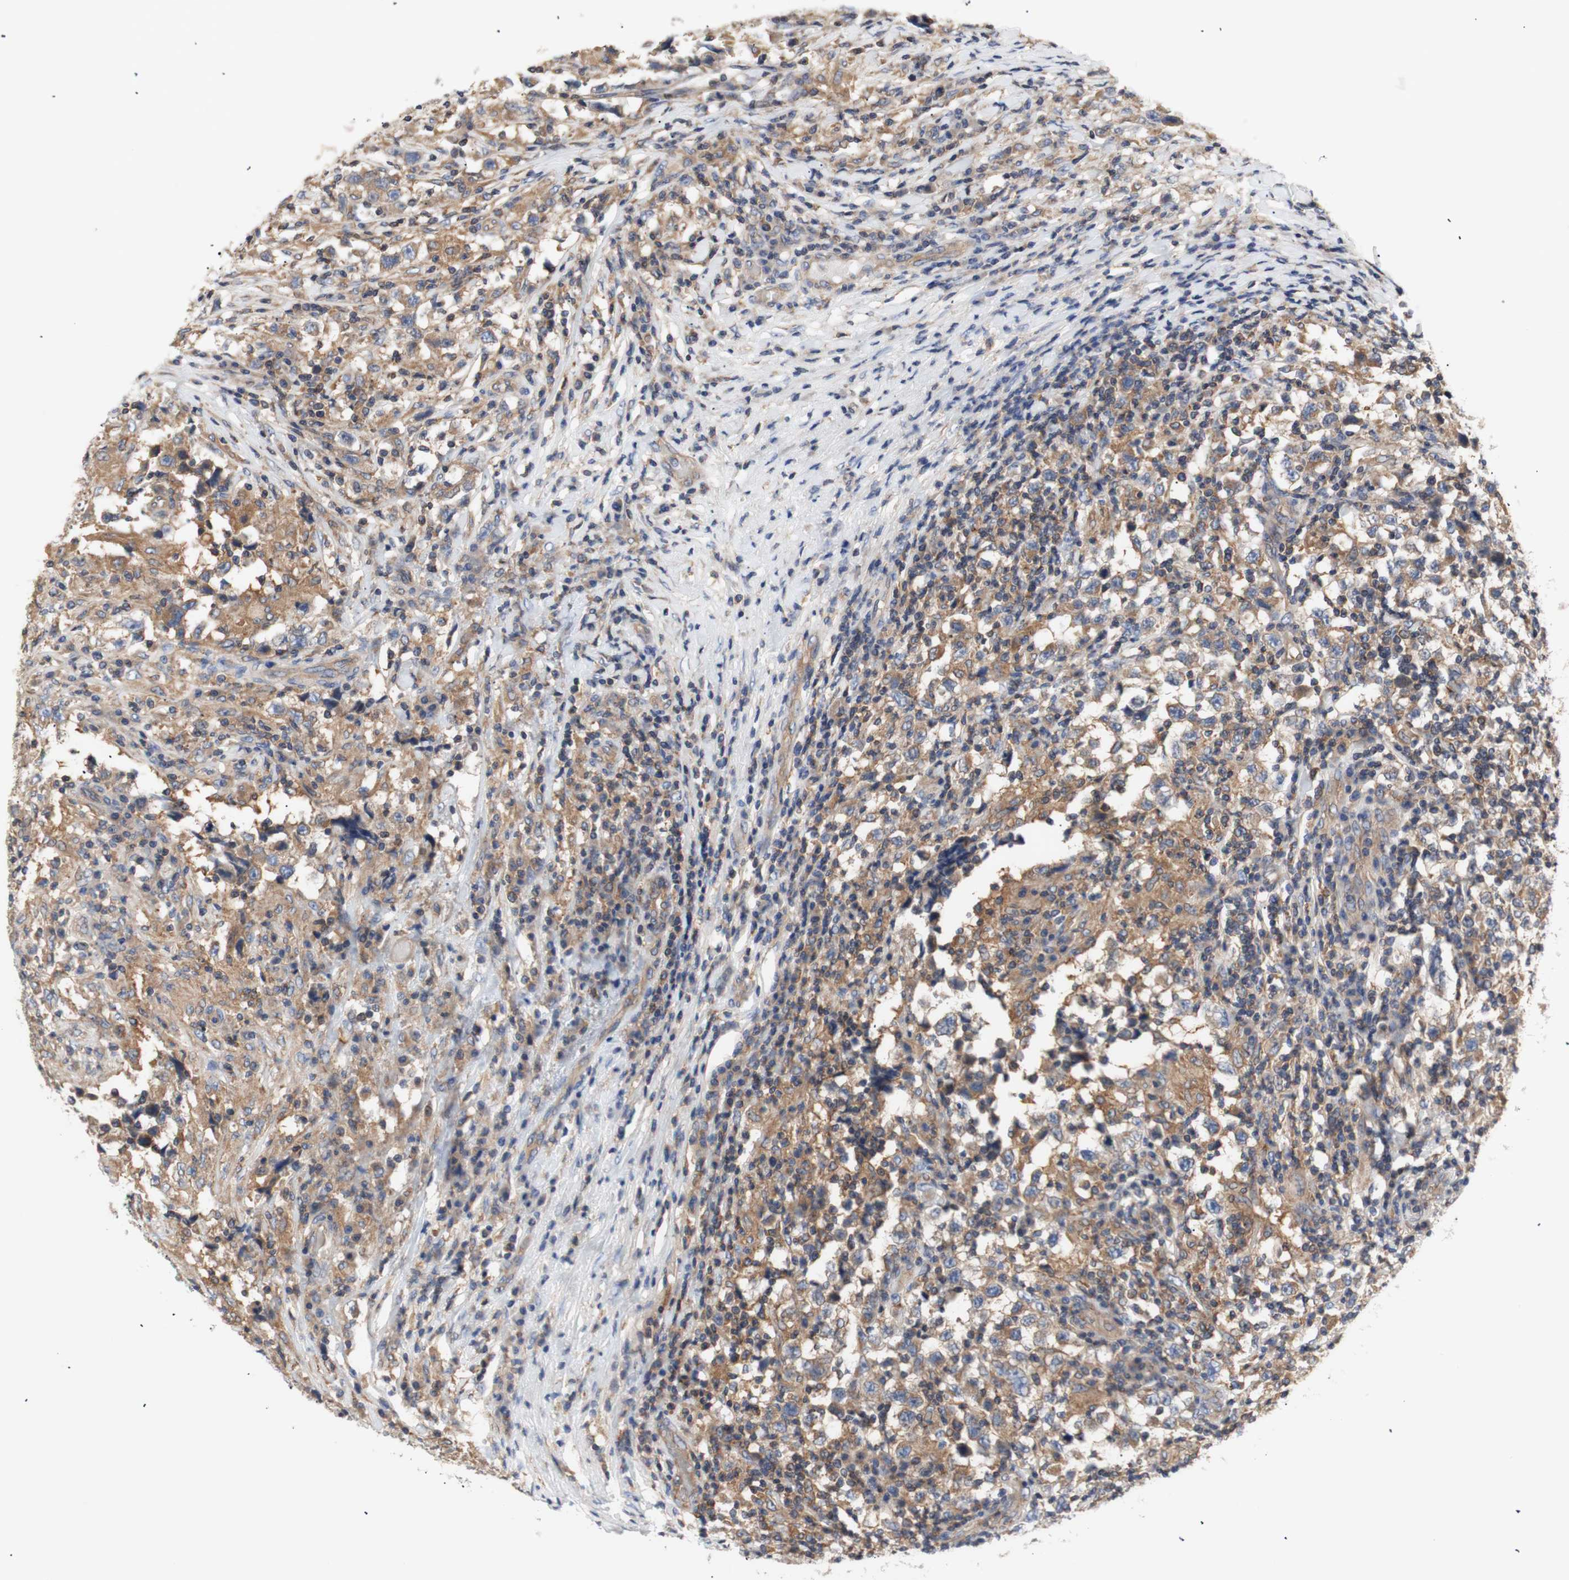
{"staining": {"intensity": "moderate", "quantity": ">75%", "location": "cytoplasmic/membranous"}, "tissue": "testis cancer", "cell_type": "Tumor cells", "image_type": "cancer", "snomed": [{"axis": "morphology", "description": "Carcinoma, Embryonal, NOS"}, {"axis": "topography", "description": "Testis"}], "caption": "Immunohistochemical staining of testis cancer (embryonal carcinoma) demonstrates medium levels of moderate cytoplasmic/membranous expression in approximately >75% of tumor cells.", "gene": "IKBKG", "patient": {"sex": "male", "age": 21}}